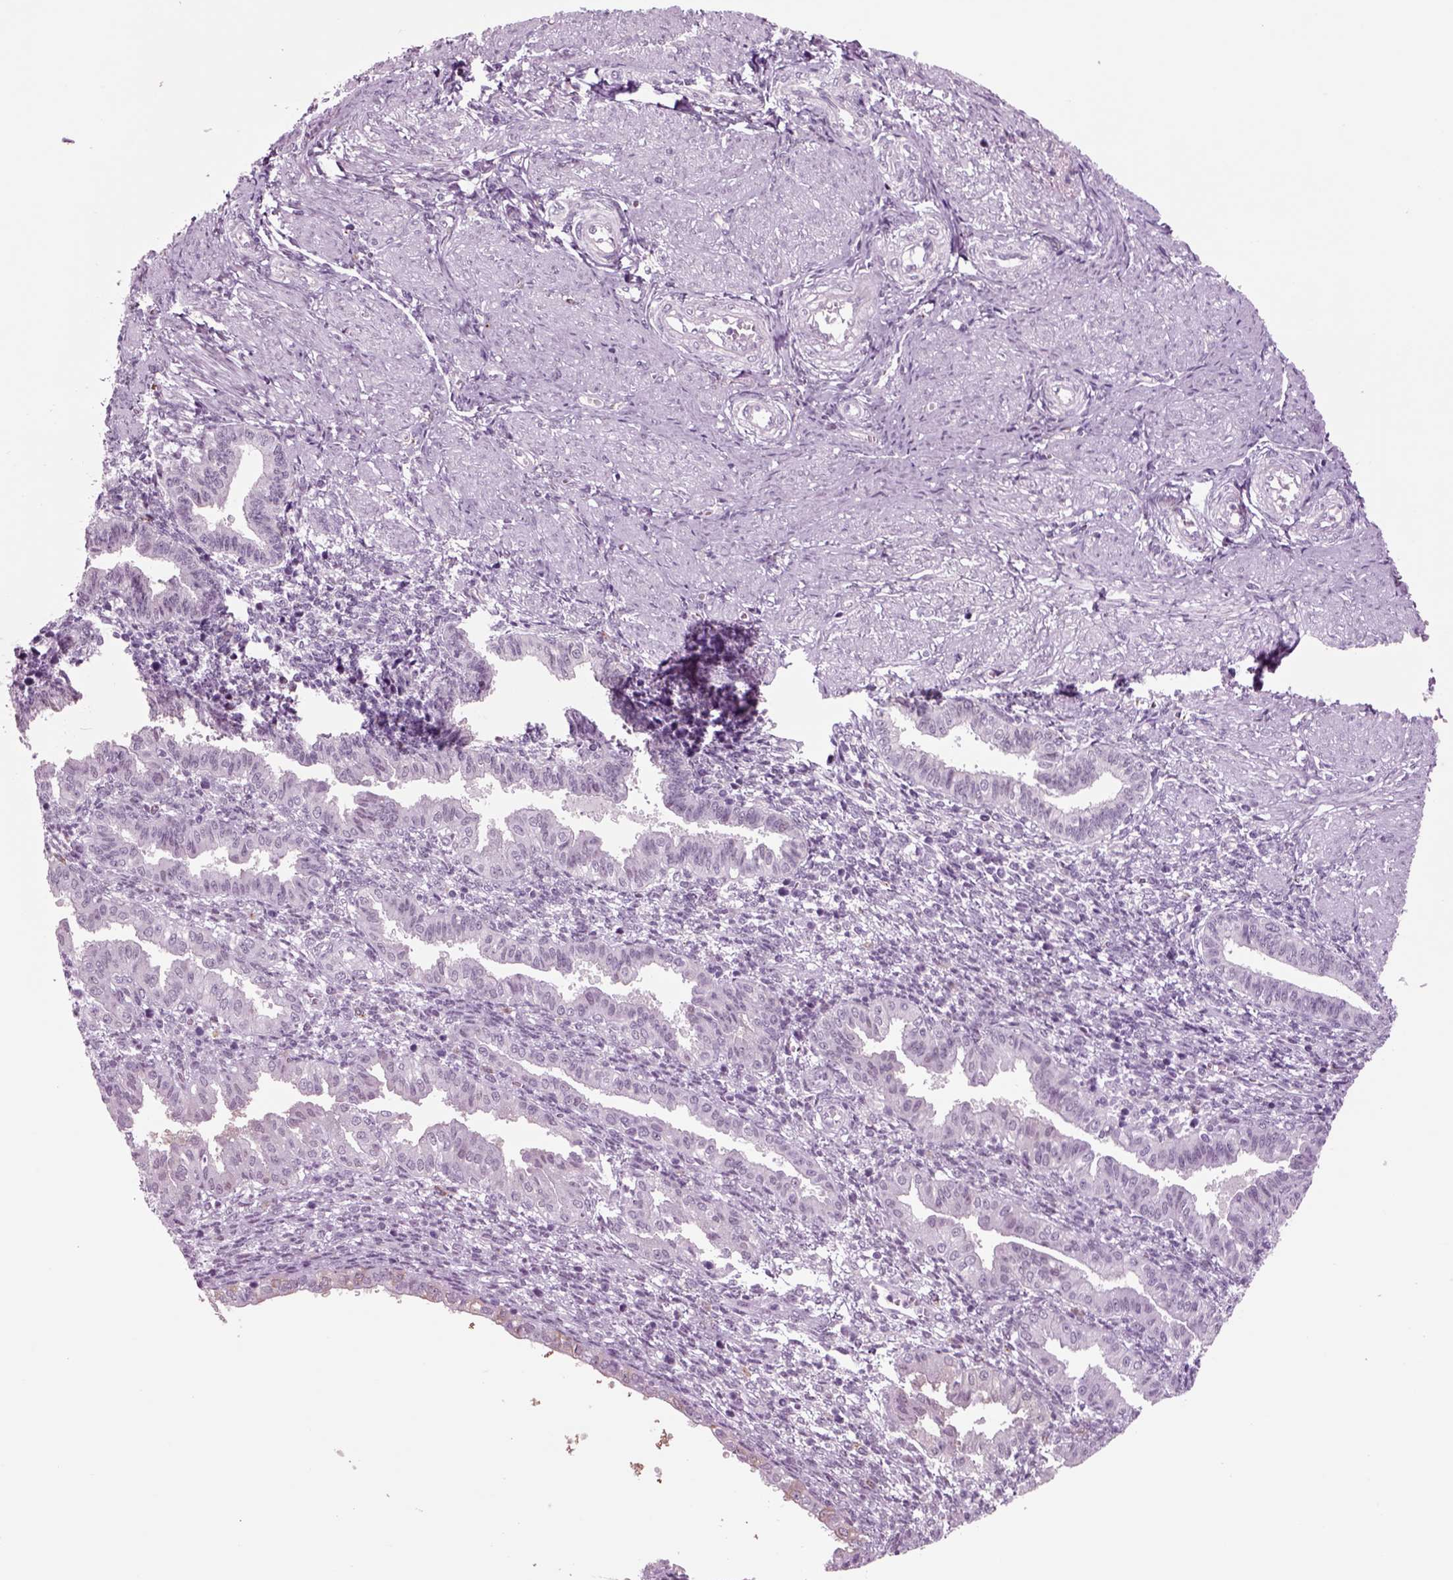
{"staining": {"intensity": "negative", "quantity": "none", "location": "none"}, "tissue": "endometrium", "cell_type": "Cells in endometrial stroma", "image_type": "normal", "snomed": [{"axis": "morphology", "description": "Normal tissue, NOS"}, {"axis": "topography", "description": "Endometrium"}], "caption": "High magnification brightfield microscopy of benign endometrium stained with DAB (3,3'-diaminobenzidine) (brown) and counterstained with hematoxylin (blue): cells in endometrial stroma show no significant expression.", "gene": "CHGB", "patient": {"sex": "female", "age": 37}}